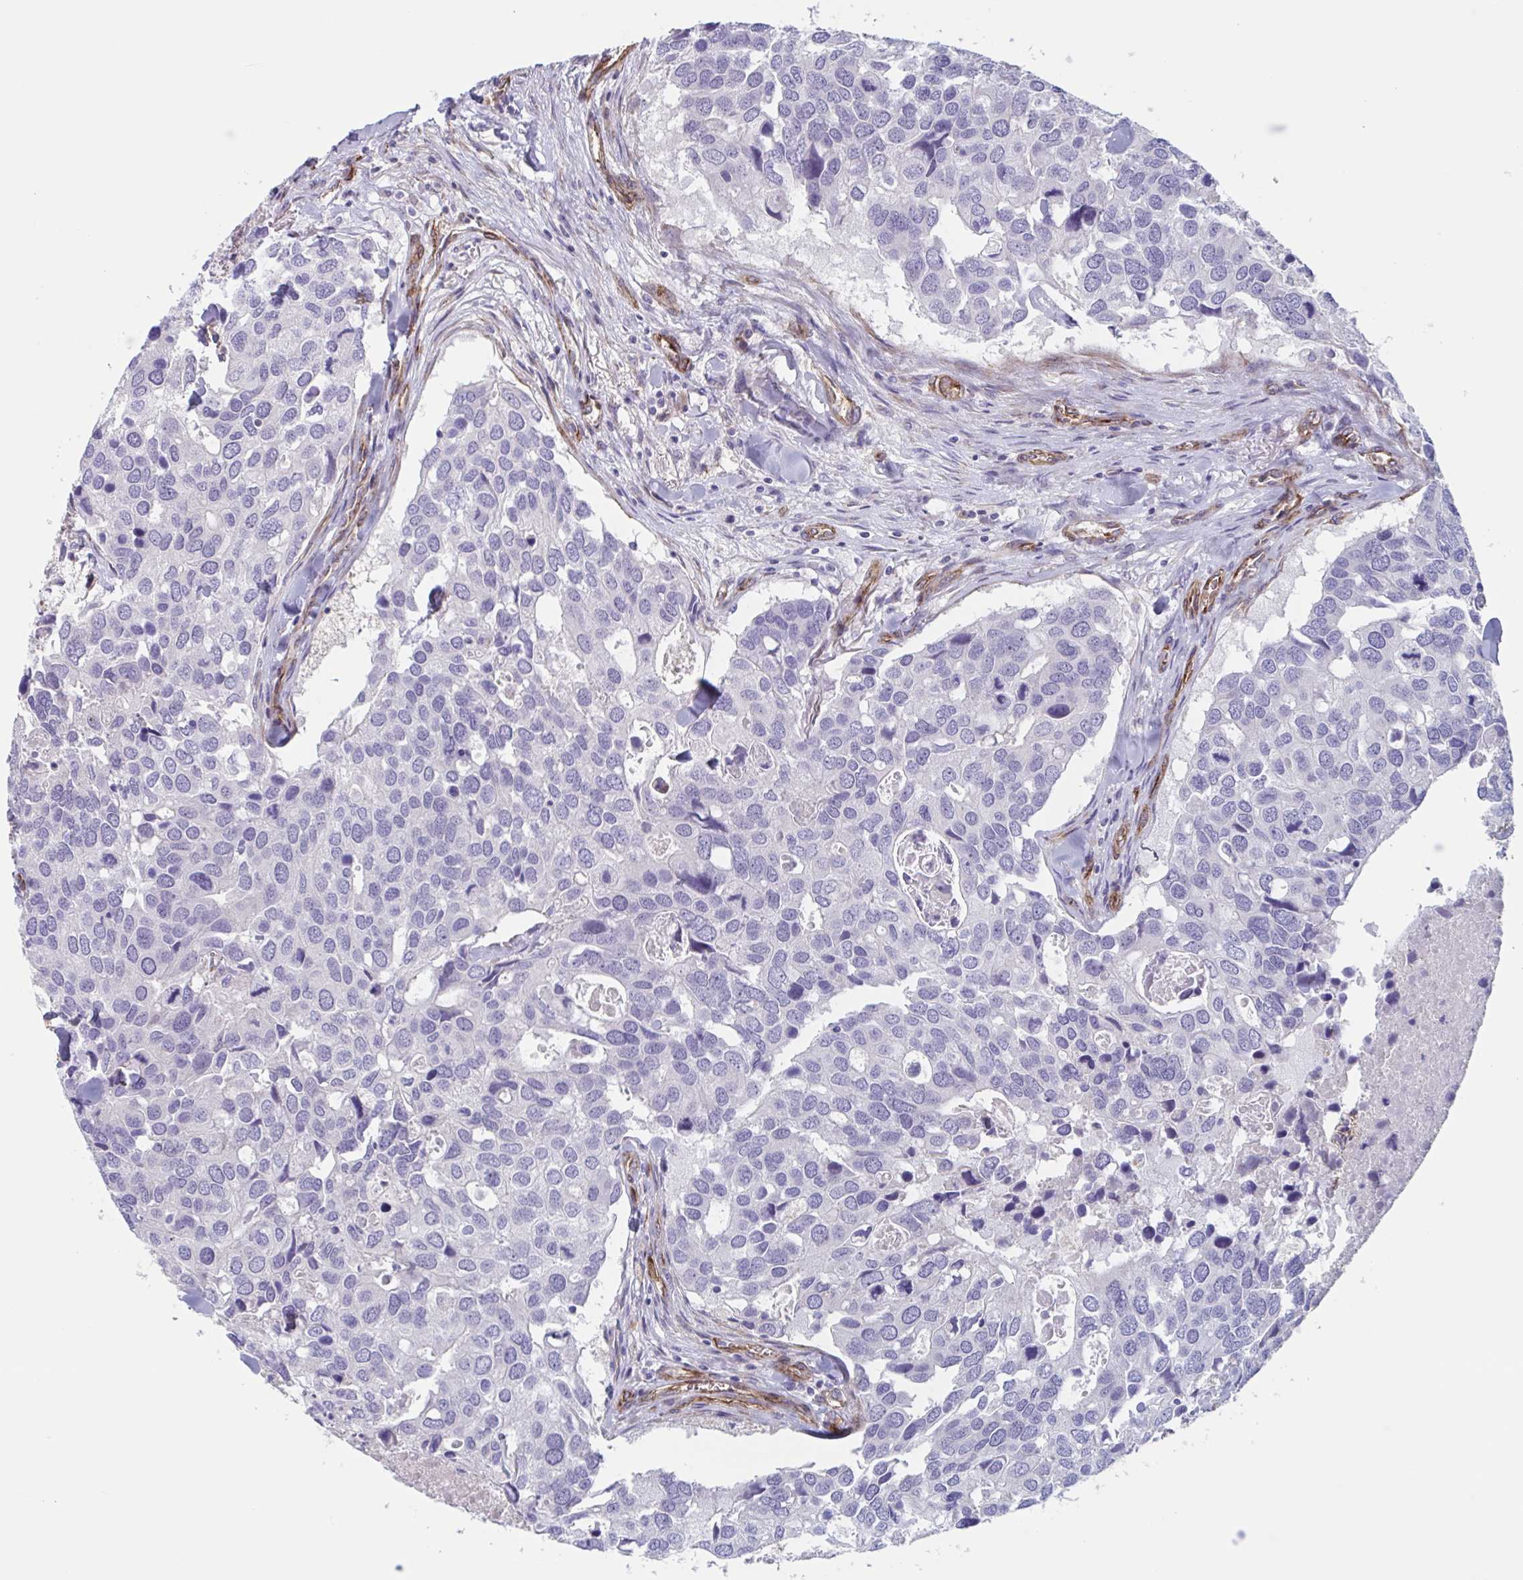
{"staining": {"intensity": "negative", "quantity": "none", "location": "none"}, "tissue": "breast cancer", "cell_type": "Tumor cells", "image_type": "cancer", "snomed": [{"axis": "morphology", "description": "Duct carcinoma"}, {"axis": "topography", "description": "Breast"}], "caption": "Protein analysis of breast cancer exhibits no significant positivity in tumor cells. (Immunohistochemistry (ihc), brightfield microscopy, high magnification).", "gene": "CITED4", "patient": {"sex": "female", "age": 83}}